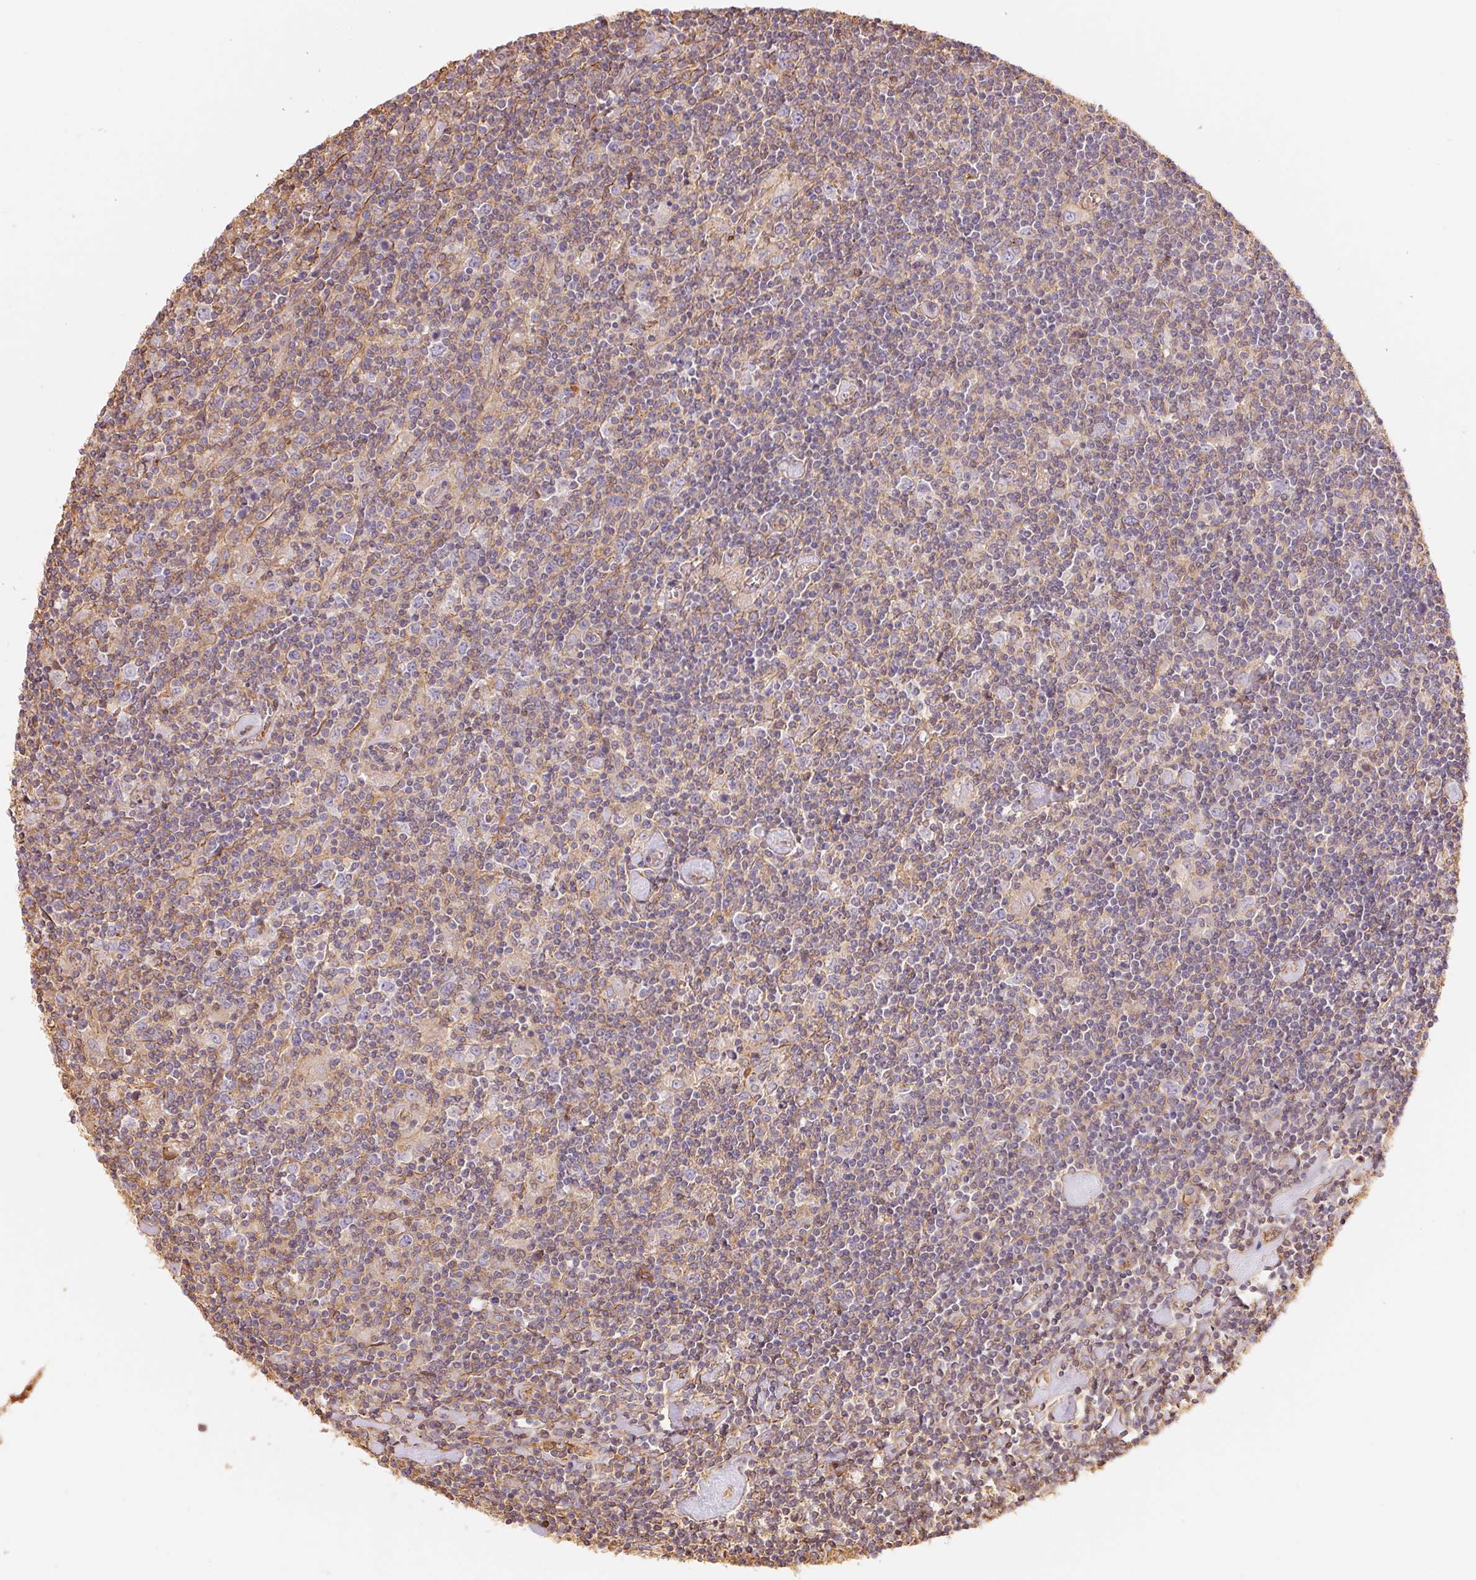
{"staining": {"intensity": "negative", "quantity": "none", "location": "none"}, "tissue": "lymphoma", "cell_type": "Tumor cells", "image_type": "cancer", "snomed": [{"axis": "morphology", "description": "Hodgkin's disease, NOS"}, {"axis": "topography", "description": "Lymph node"}], "caption": "This is a image of immunohistochemistry (IHC) staining of lymphoma, which shows no positivity in tumor cells. Nuclei are stained in blue.", "gene": "FRAS1", "patient": {"sex": "male", "age": 40}}